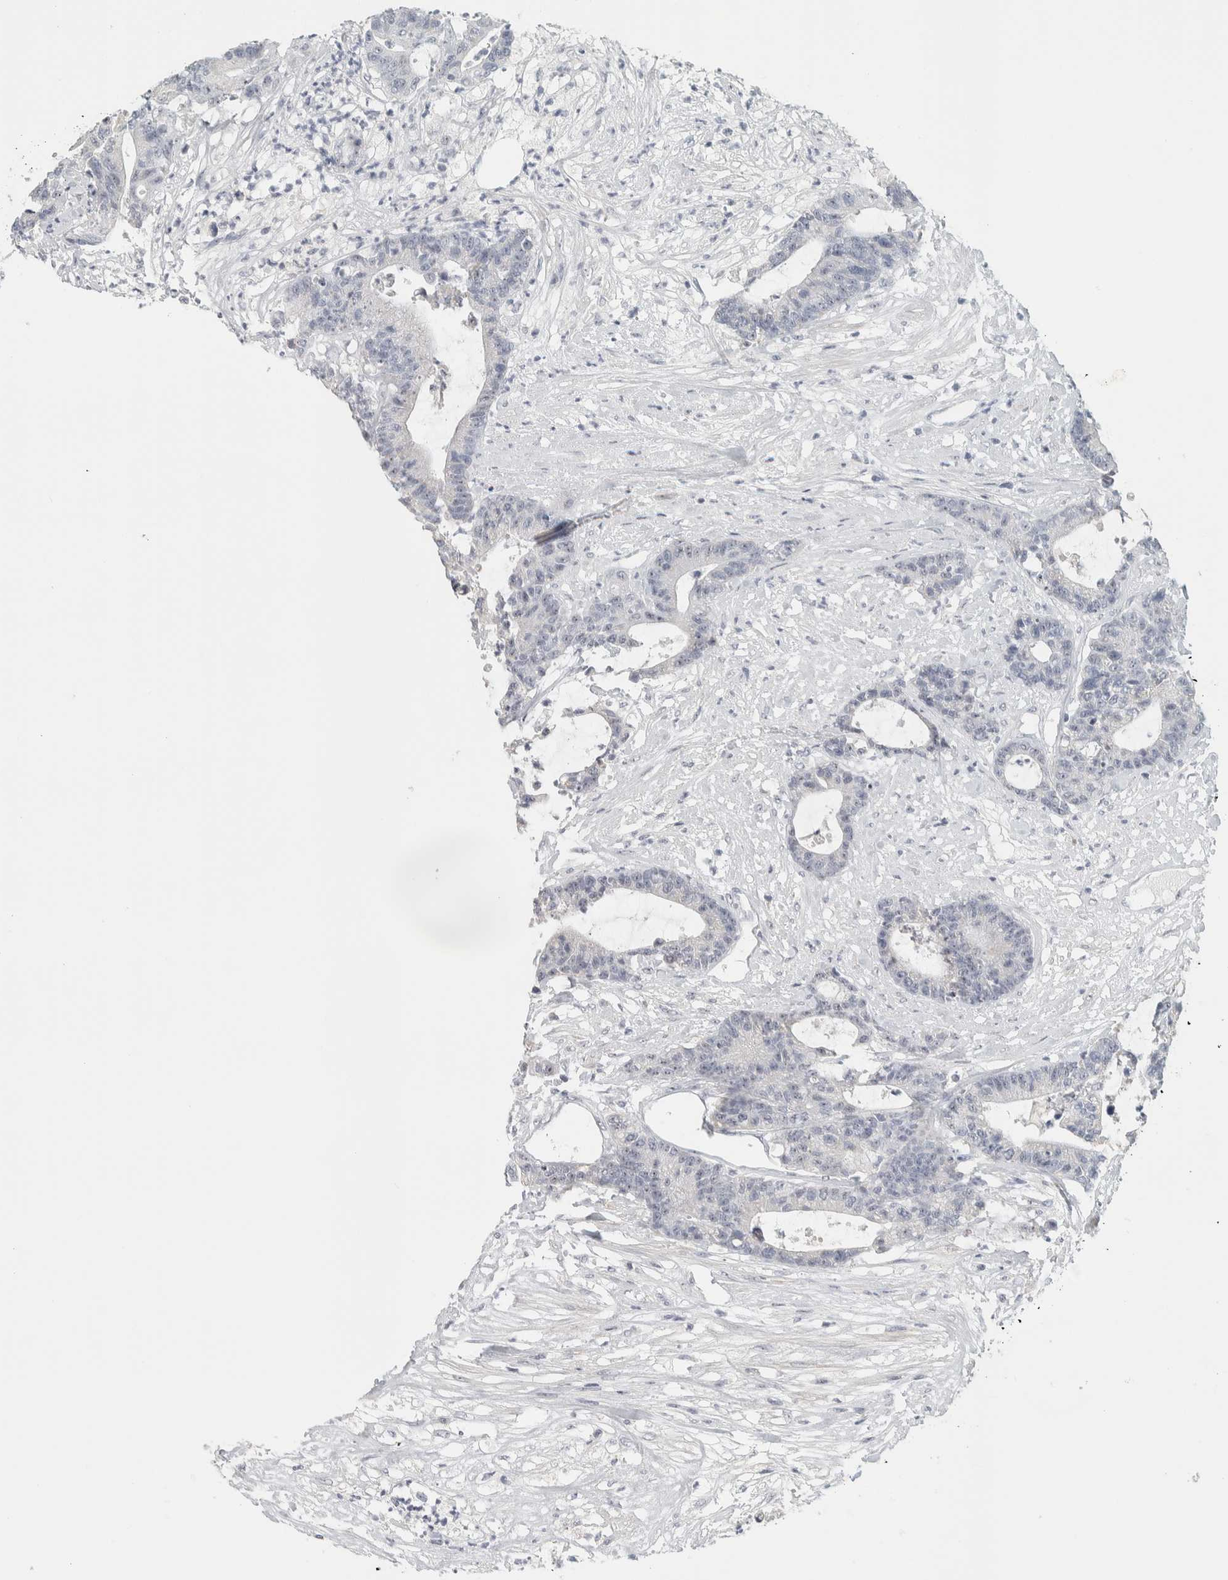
{"staining": {"intensity": "negative", "quantity": "none", "location": "none"}, "tissue": "colorectal cancer", "cell_type": "Tumor cells", "image_type": "cancer", "snomed": [{"axis": "morphology", "description": "Adenocarcinoma, NOS"}, {"axis": "topography", "description": "Colon"}], "caption": "This is an immunohistochemistry image of adenocarcinoma (colorectal). There is no staining in tumor cells.", "gene": "DCXR", "patient": {"sex": "female", "age": 84}}